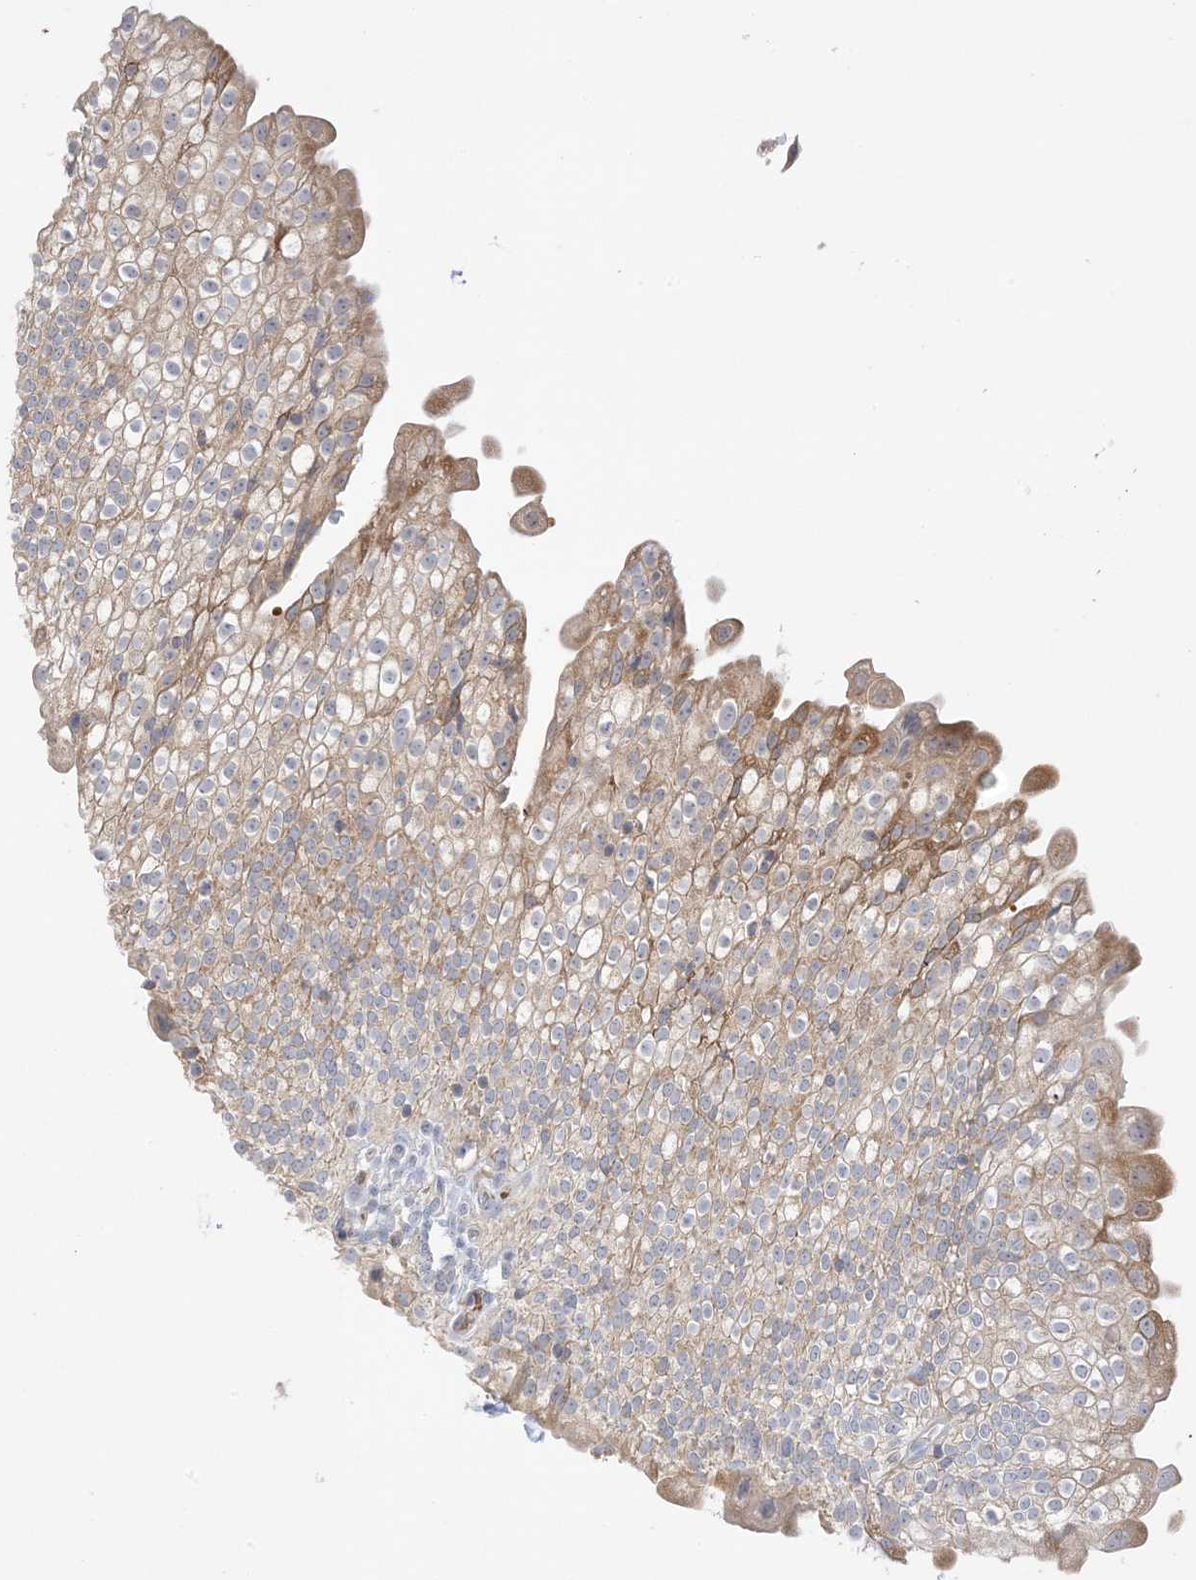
{"staining": {"intensity": "moderate", "quantity": ">75%", "location": "cytoplasmic/membranous"}, "tissue": "urinary bladder", "cell_type": "Urothelial cells", "image_type": "normal", "snomed": [{"axis": "morphology", "description": "Normal tissue, NOS"}, {"axis": "topography", "description": "Urinary bladder"}], "caption": "Urinary bladder stained for a protein (brown) shows moderate cytoplasmic/membranous positive positivity in approximately >75% of urothelial cells.", "gene": "NPPC", "patient": {"sex": "male", "age": 55}}